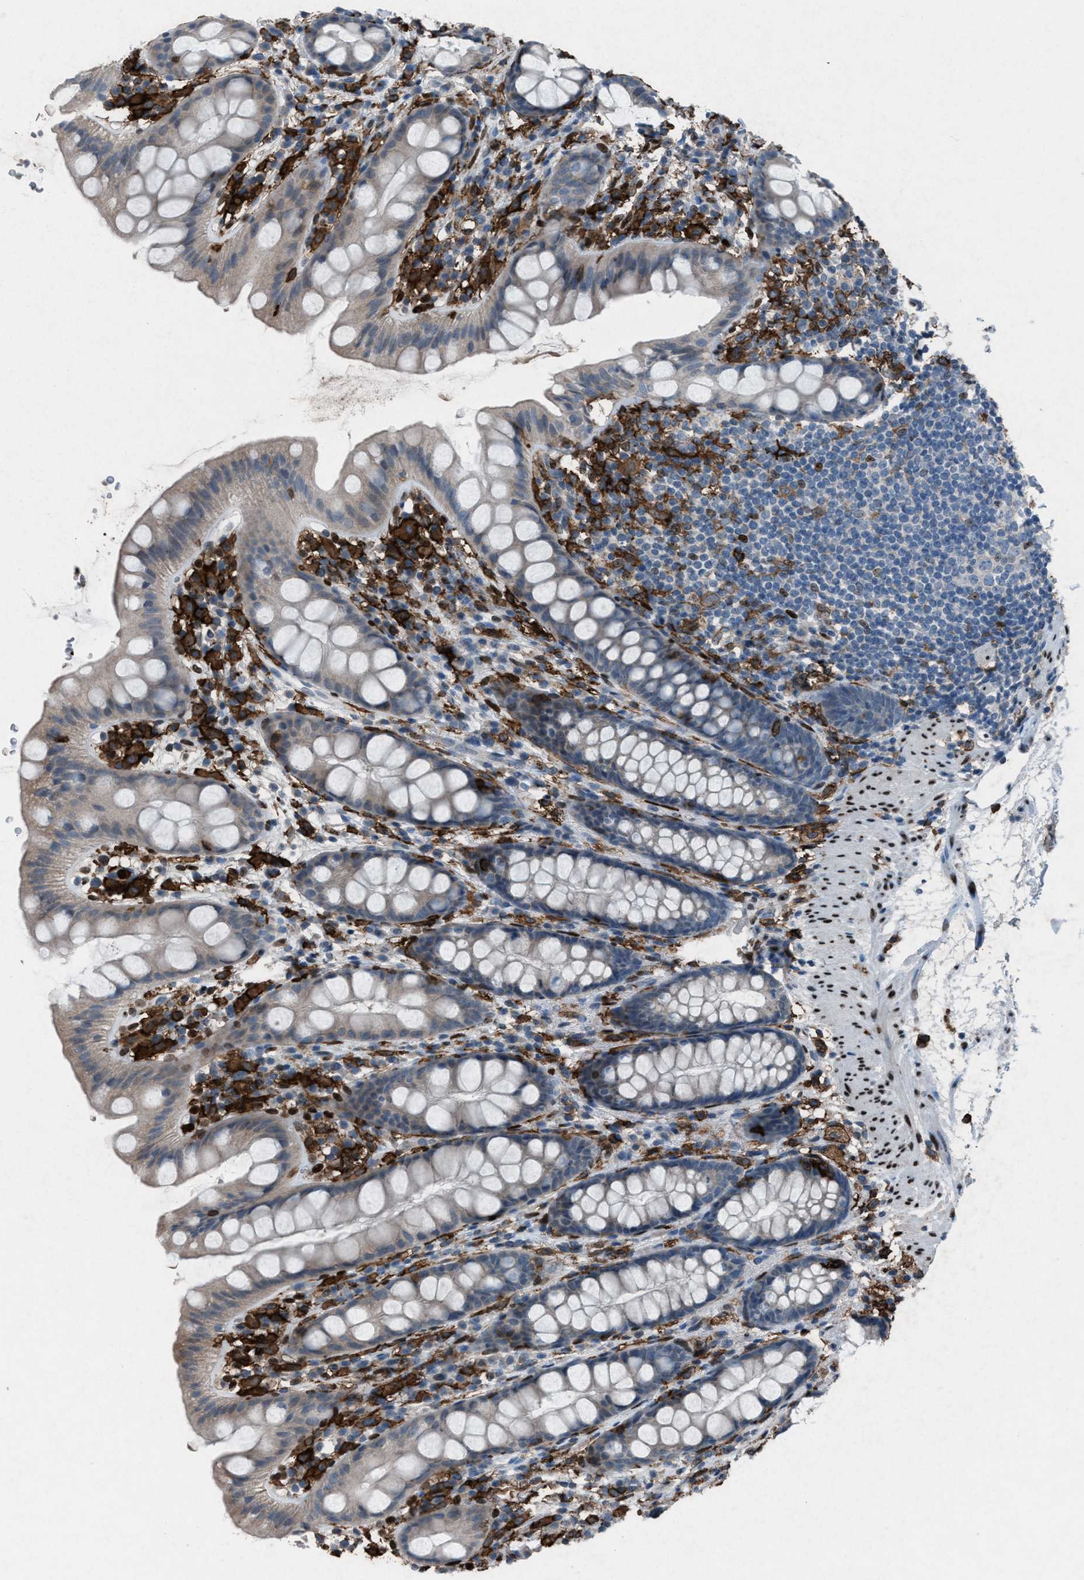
{"staining": {"intensity": "weak", "quantity": "25%-75%", "location": "cytoplasmic/membranous"}, "tissue": "rectum", "cell_type": "Glandular cells", "image_type": "normal", "snomed": [{"axis": "morphology", "description": "Normal tissue, NOS"}, {"axis": "topography", "description": "Rectum"}], "caption": "DAB immunohistochemical staining of normal human rectum demonstrates weak cytoplasmic/membranous protein staining in approximately 25%-75% of glandular cells.", "gene": "FCER1G", "patient": {"sex": "female", "age": 65}}